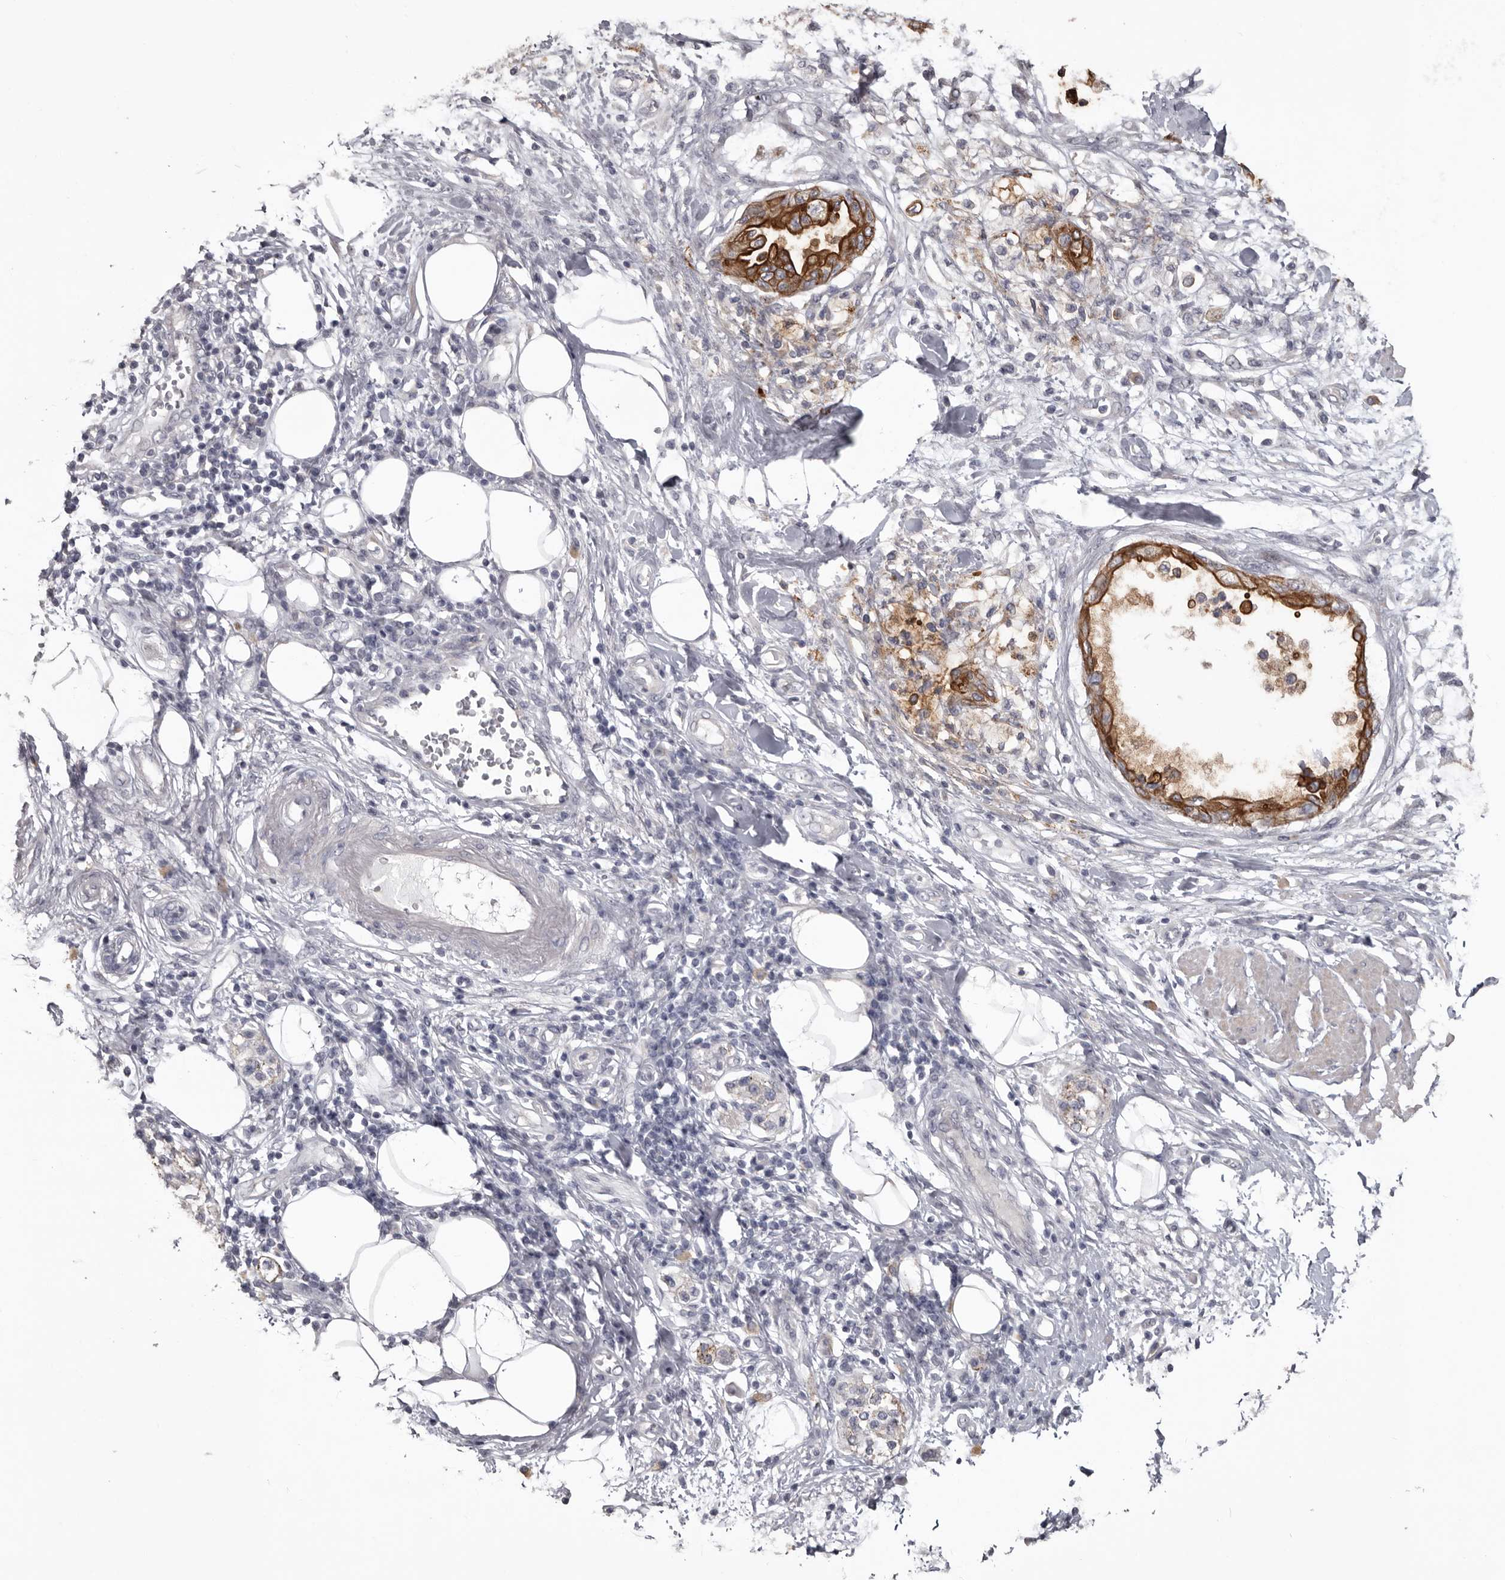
{"staining": {"intensity": "strong", "quantity": "25%-75%", "location": "cytoplasmic/membranous"}, "tissue": "pancreatic cancer", "cell_type": "Tumor cells", "image_type": "cancer", "snomed": [{"axis": "morphology", "description": "Normal tissue, NOS"}, {"axis": "morphology", "description": "Adenocarcinoma, NOS"}, {"axis": "topography", "description": "Pancreas"}, {"axis": "topography", "description": "Duodenum"}], "caption": "Protein expression analysis of pancreatic cancer shows strong cytoplasmic/membranous staining in about 25%-75% of tumor cells.", "gene": "LPAR6", "patient": {"sex": "female", "age": 60}}